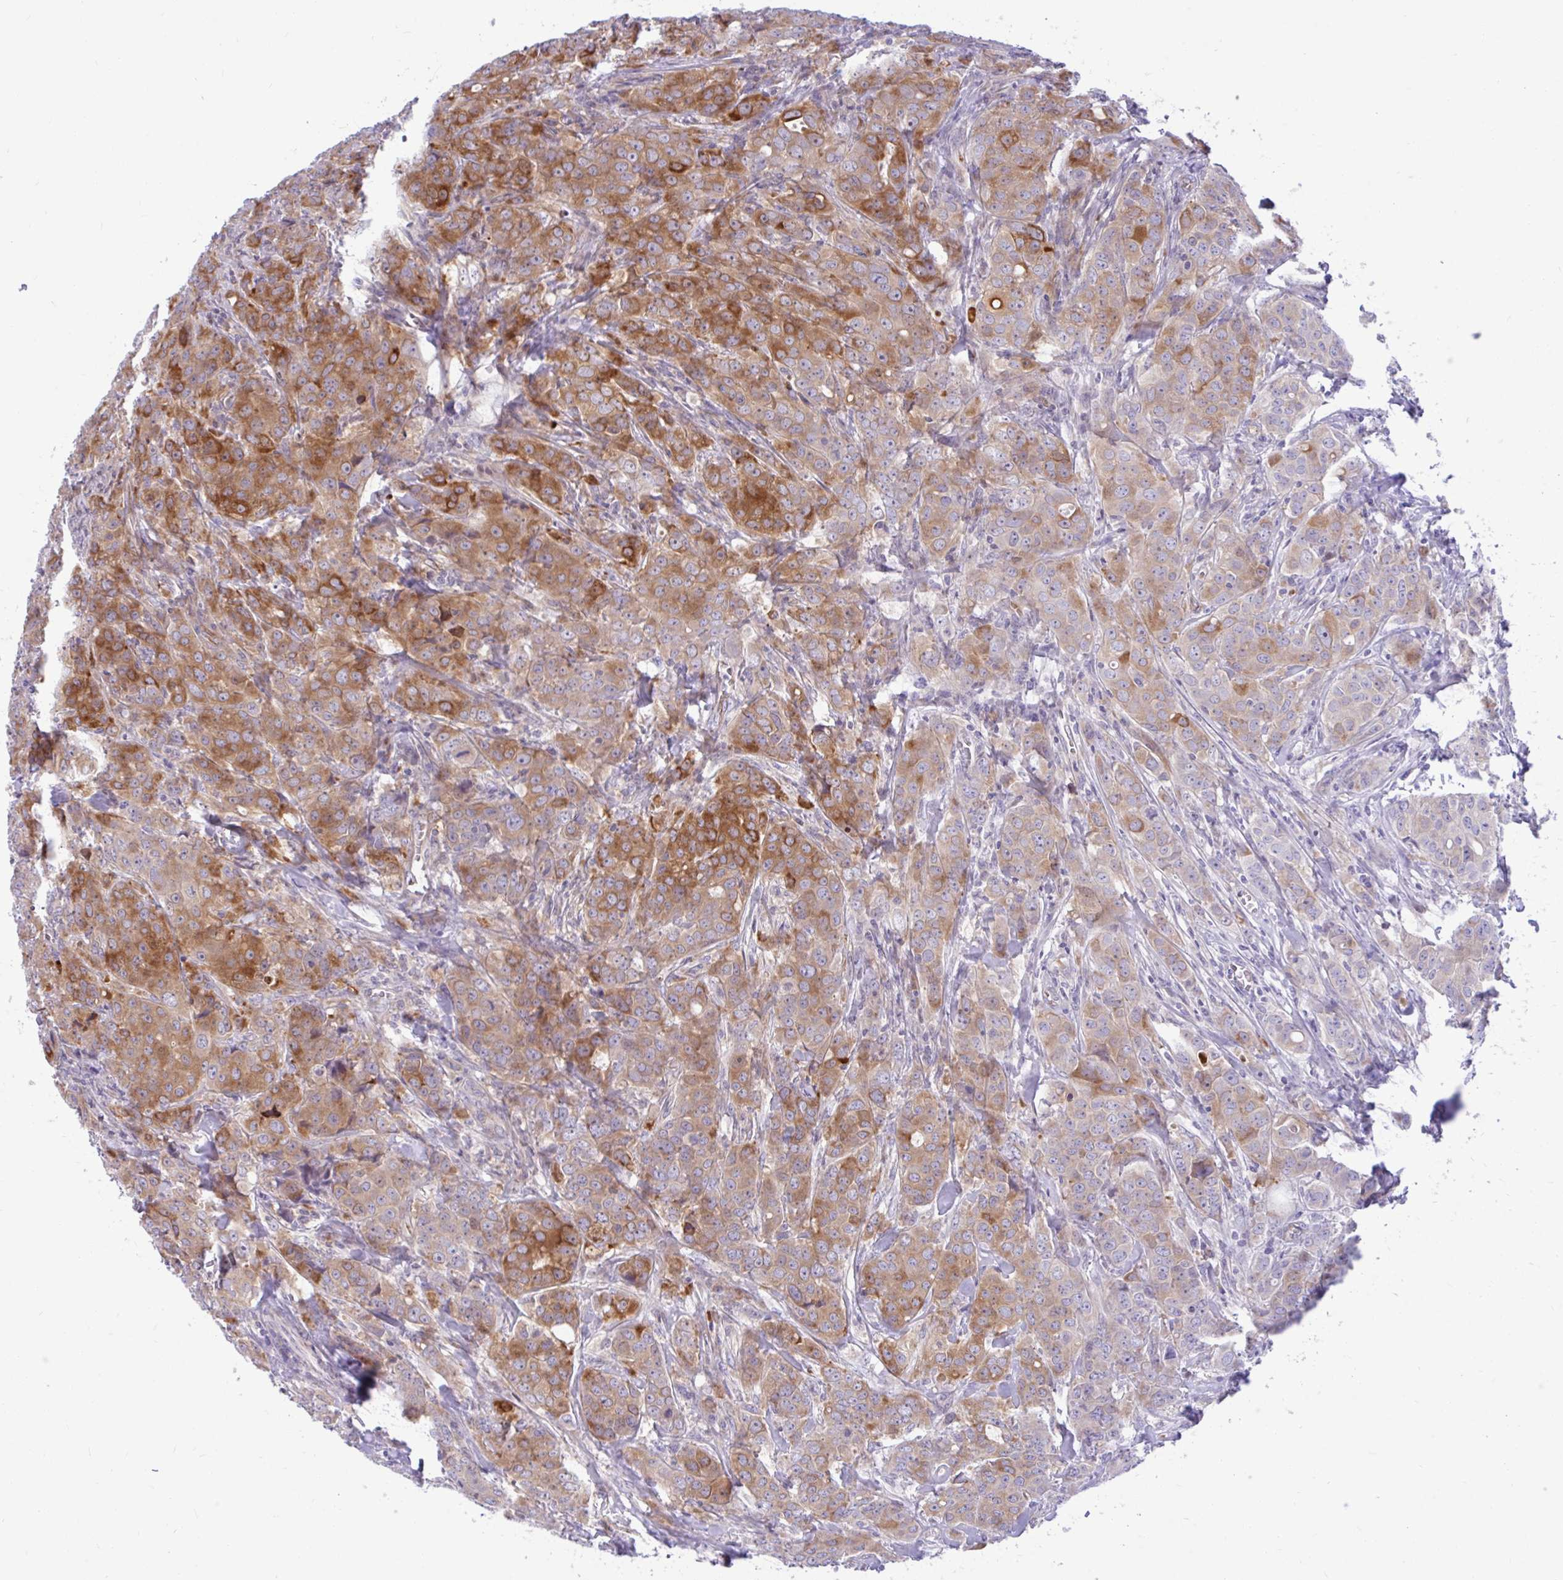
{"staining": {"intensity": "moderate", "quantity": "25%-75%", "location": "cytoplasmic/membranous"}, "tissue": "breast cancer", "cell_type": "Tumor cells", "image_type": "cancer", "snomed": [{"axis": "morphology", "description": "Duct carcinoma"}, {"axis": "topography", "description": "Breast"}], "caption": "Human breast cancer stained with a protein marker demonstrates moderate staining in tumor cells.", "gene": "ESPNL", "patient": {"sex": "female", "age": 43}}